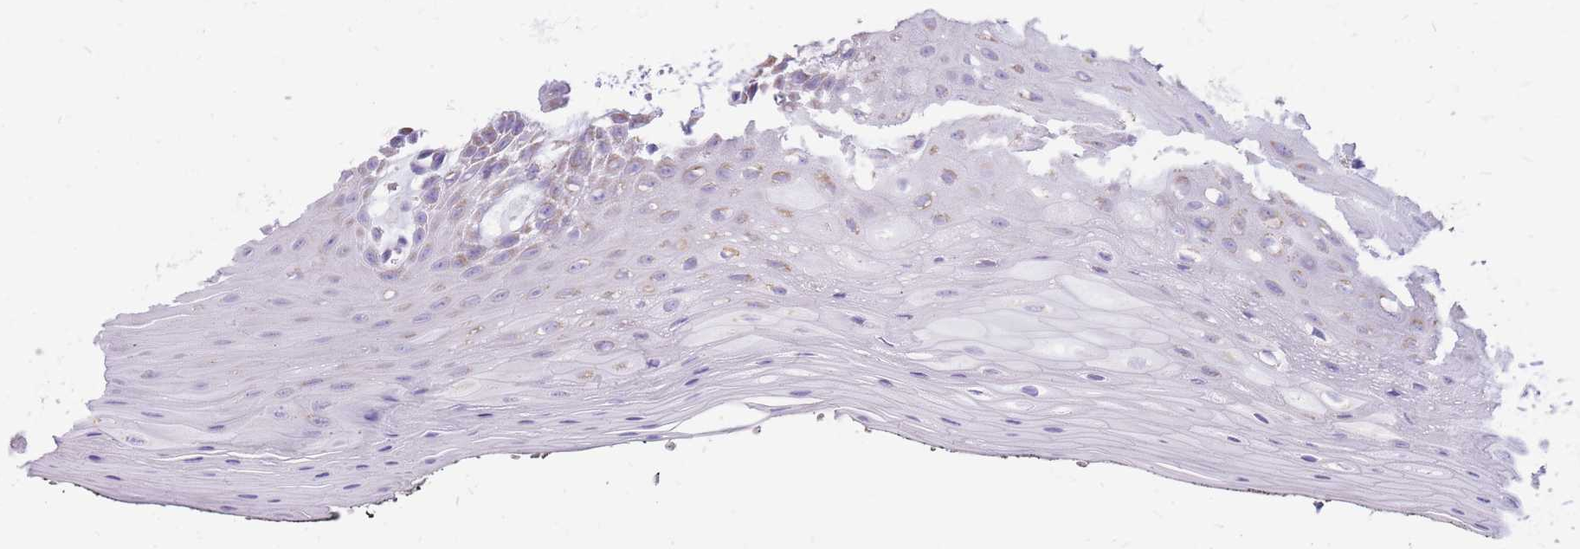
{"staining": {"intensity": "weak", "quantity": "<25%", "location": "cytoplasmic/membranous"}, "tissue": "oral mucosa", "cell_type": "Squamous epithelial cells", "image_type": "normal", "snomed": [{"axis": "morphology", "description": "Normal tissue, NOS"}, {"axis": "topography", "description": "Oral tissue"}, {"axis": "topography", "description": "Tounge, NOS"}], "caption": "Protein analysis of normal oral mucosa displays no significant positivity in squamous epithelial cells.", "gene": "PCSK1", "patient": {"sex": "female", "age": 59}}